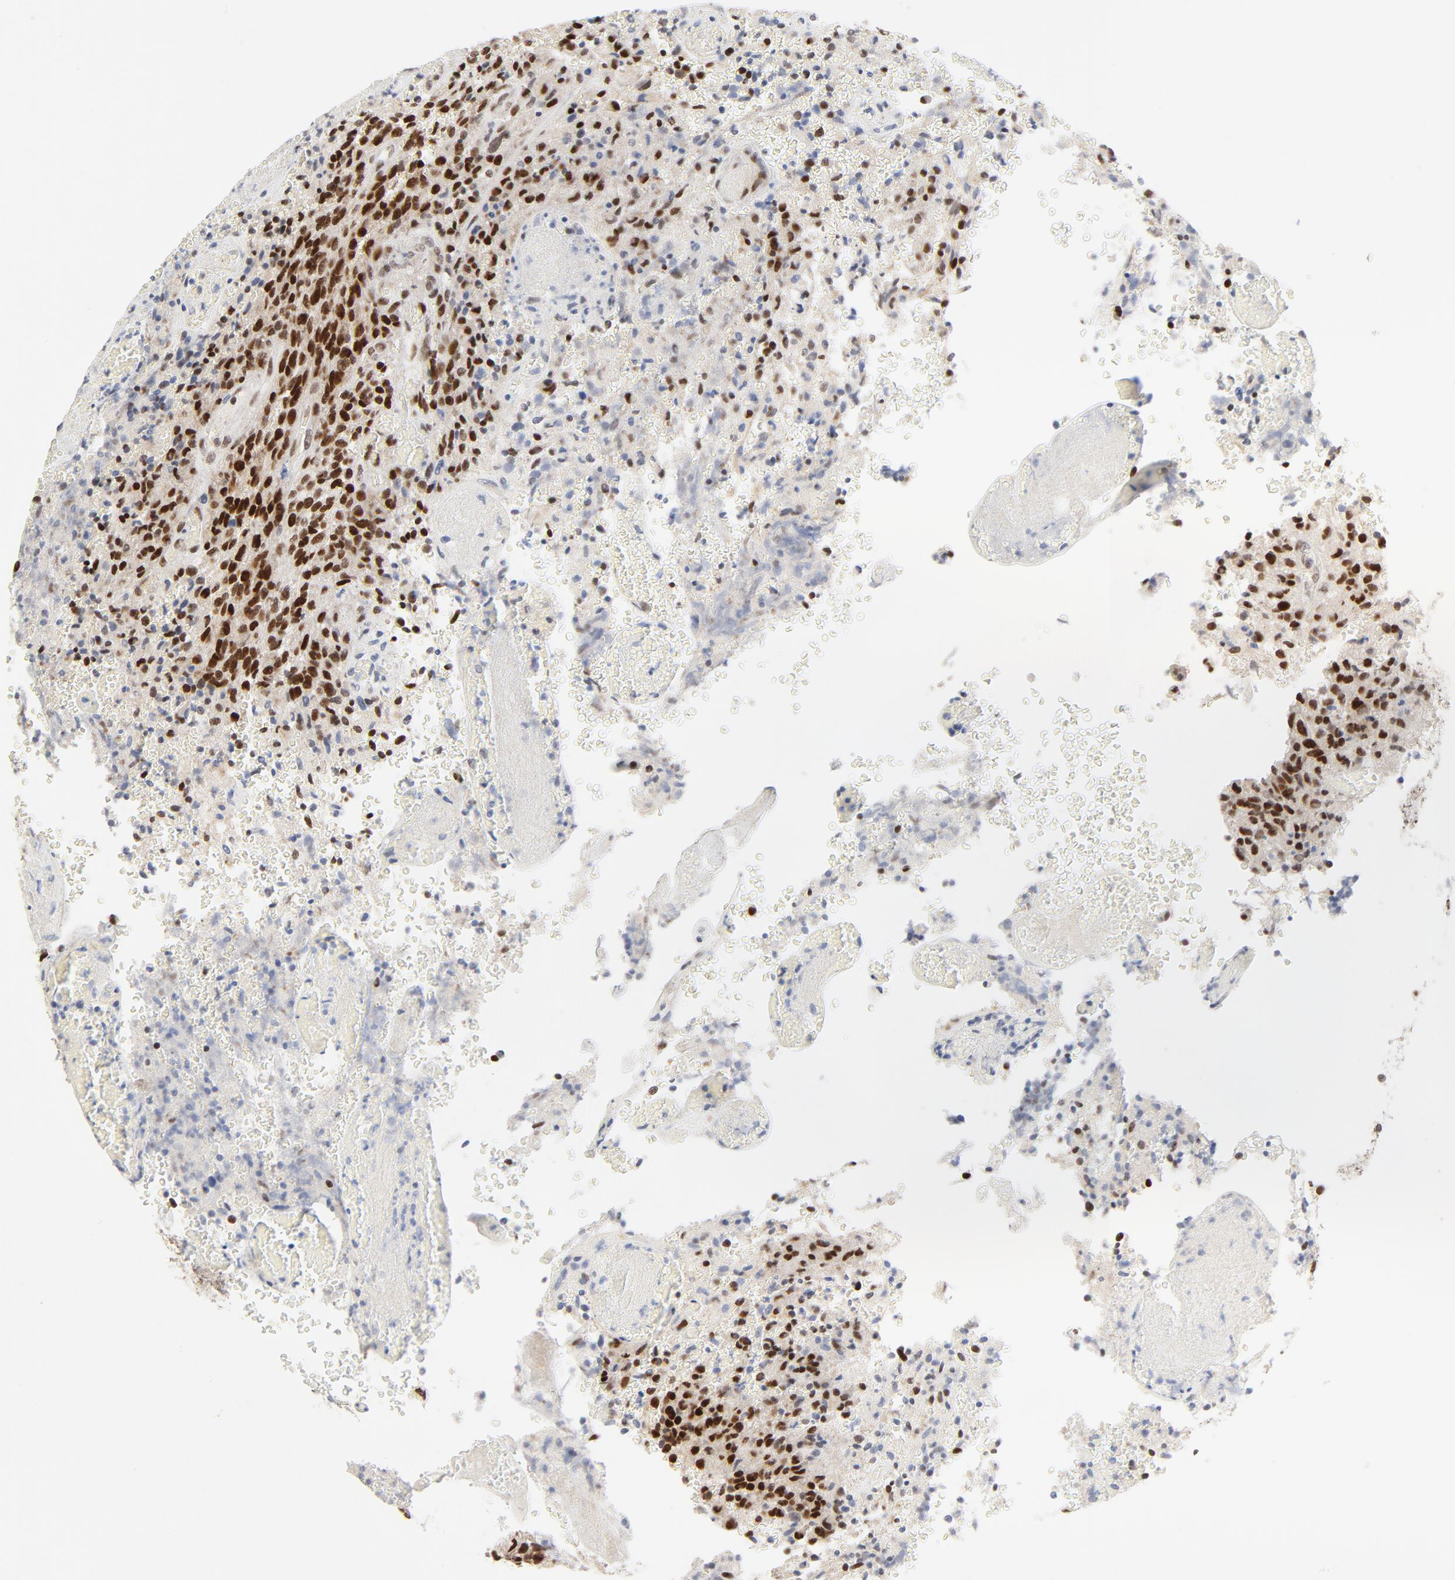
{"staining": {"intensity": "strong", "quantity": ">75%", "location": "nuclear"}, "tissue": "glioma", "cell_type": "Tumor cells", "image_type": "cancer", "snomed": [{"axis": "morphology", "description": "Normal tissue, NOS"}, {"axis": "morphology", "description": "Glioma, malignant, High grade"}, {"axis": "topography", "description": "Cerebral cortex"}], "caption": "Protein analysis of glioma tissue demonstrates strong nuclear staining in approximately >75% of tumor cells. (DAB IHC with brightfield microscopy, high magnification).", "gene": "GTF2I", "patient": {"sex": "male", "age": 56}}